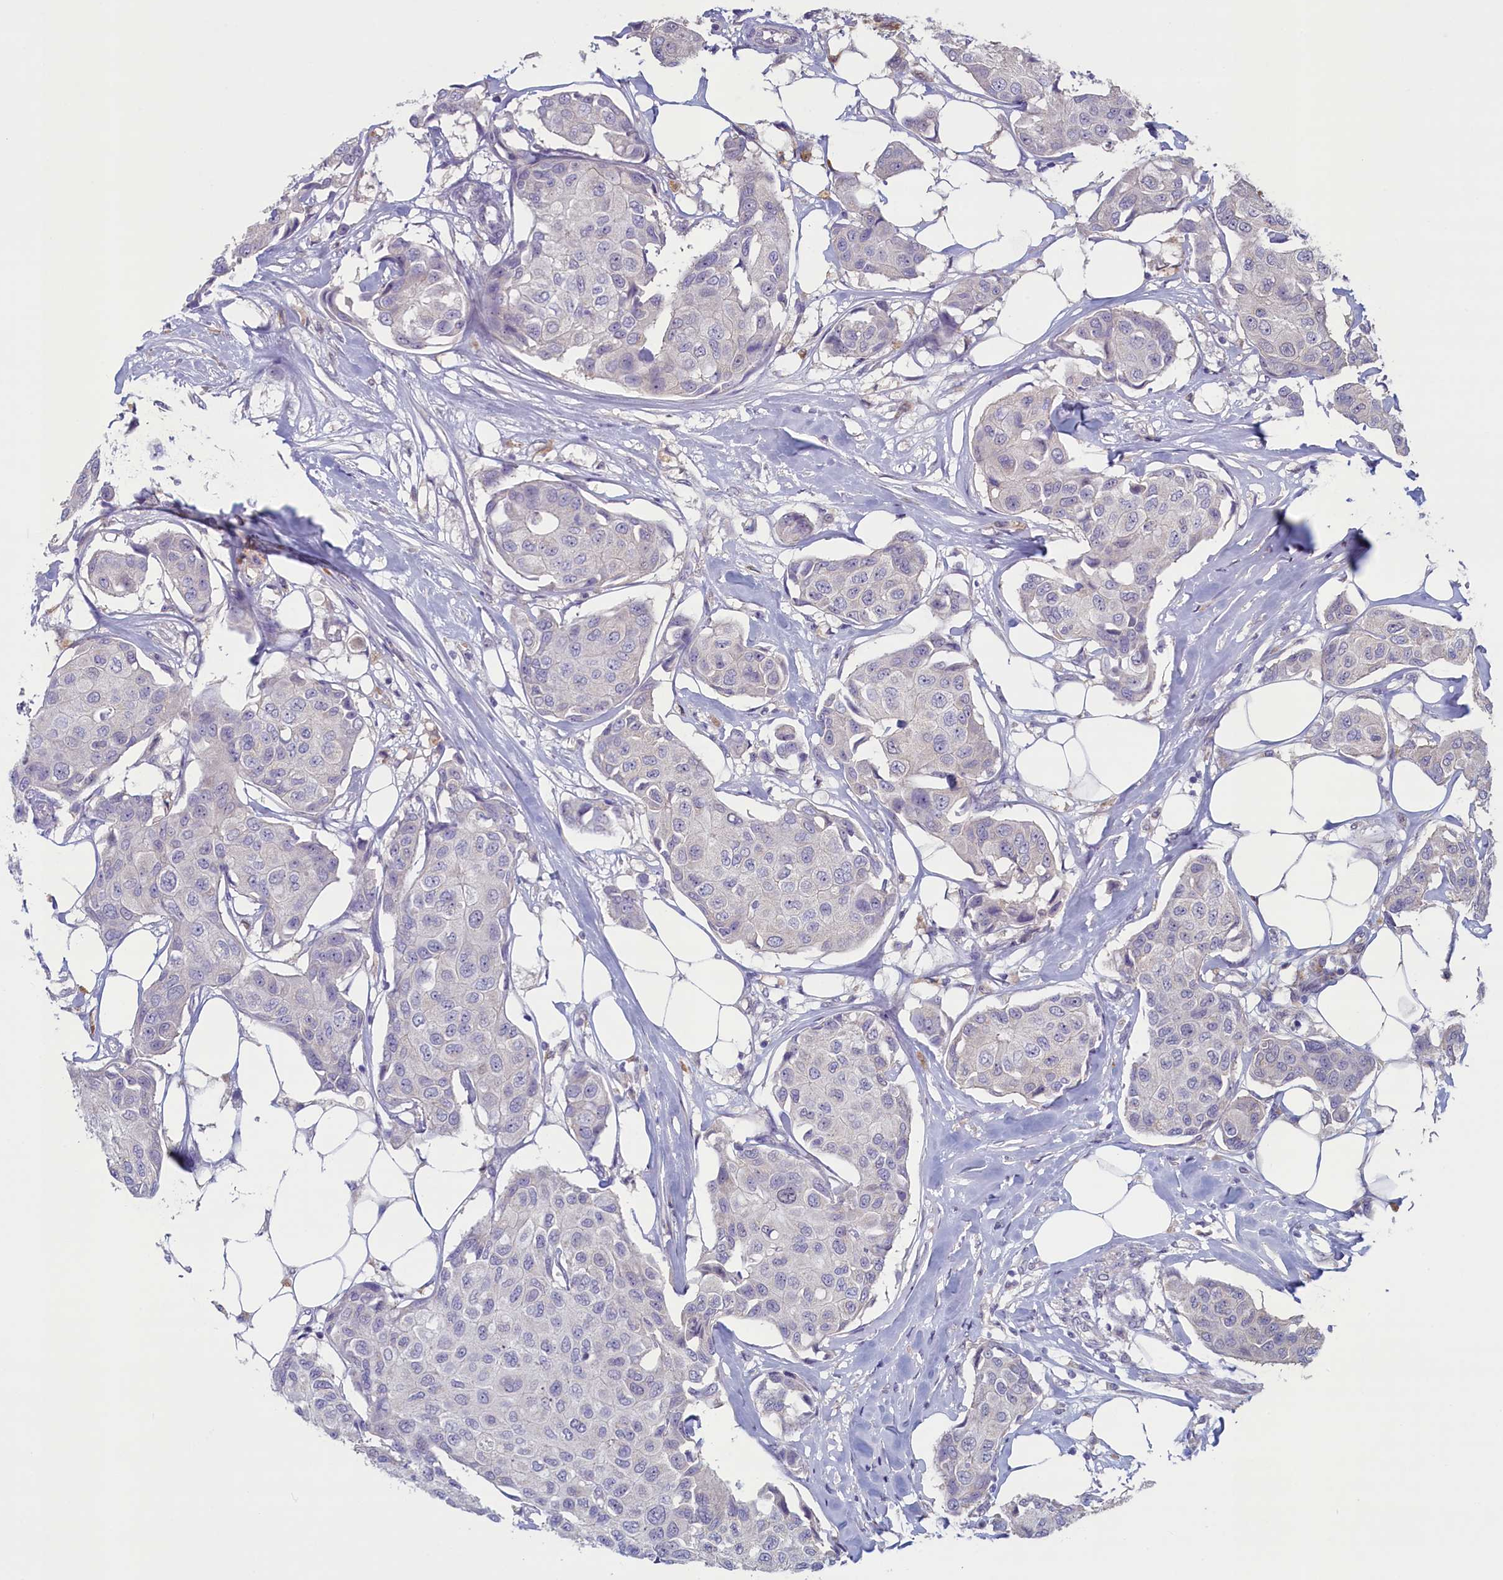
{"staining": {"intensity": "negative", "quantity": "none", "location": "none"}, "tissue": "breast cancer", "cell_type": "Tumor cells", "image_type": "cancer", "snomed": [{"axis": "morphology", "description": "Duct carcinoma"}, {"axis": "topography", "description": "Breast"}], "caption": "Human intraductal carcinoma (breast) stained for a protein using immunohistochemistry displays no expression in tumor cells.", "gene": "ATF7IP2", "patient": {"sex": "female", "age": 80}}